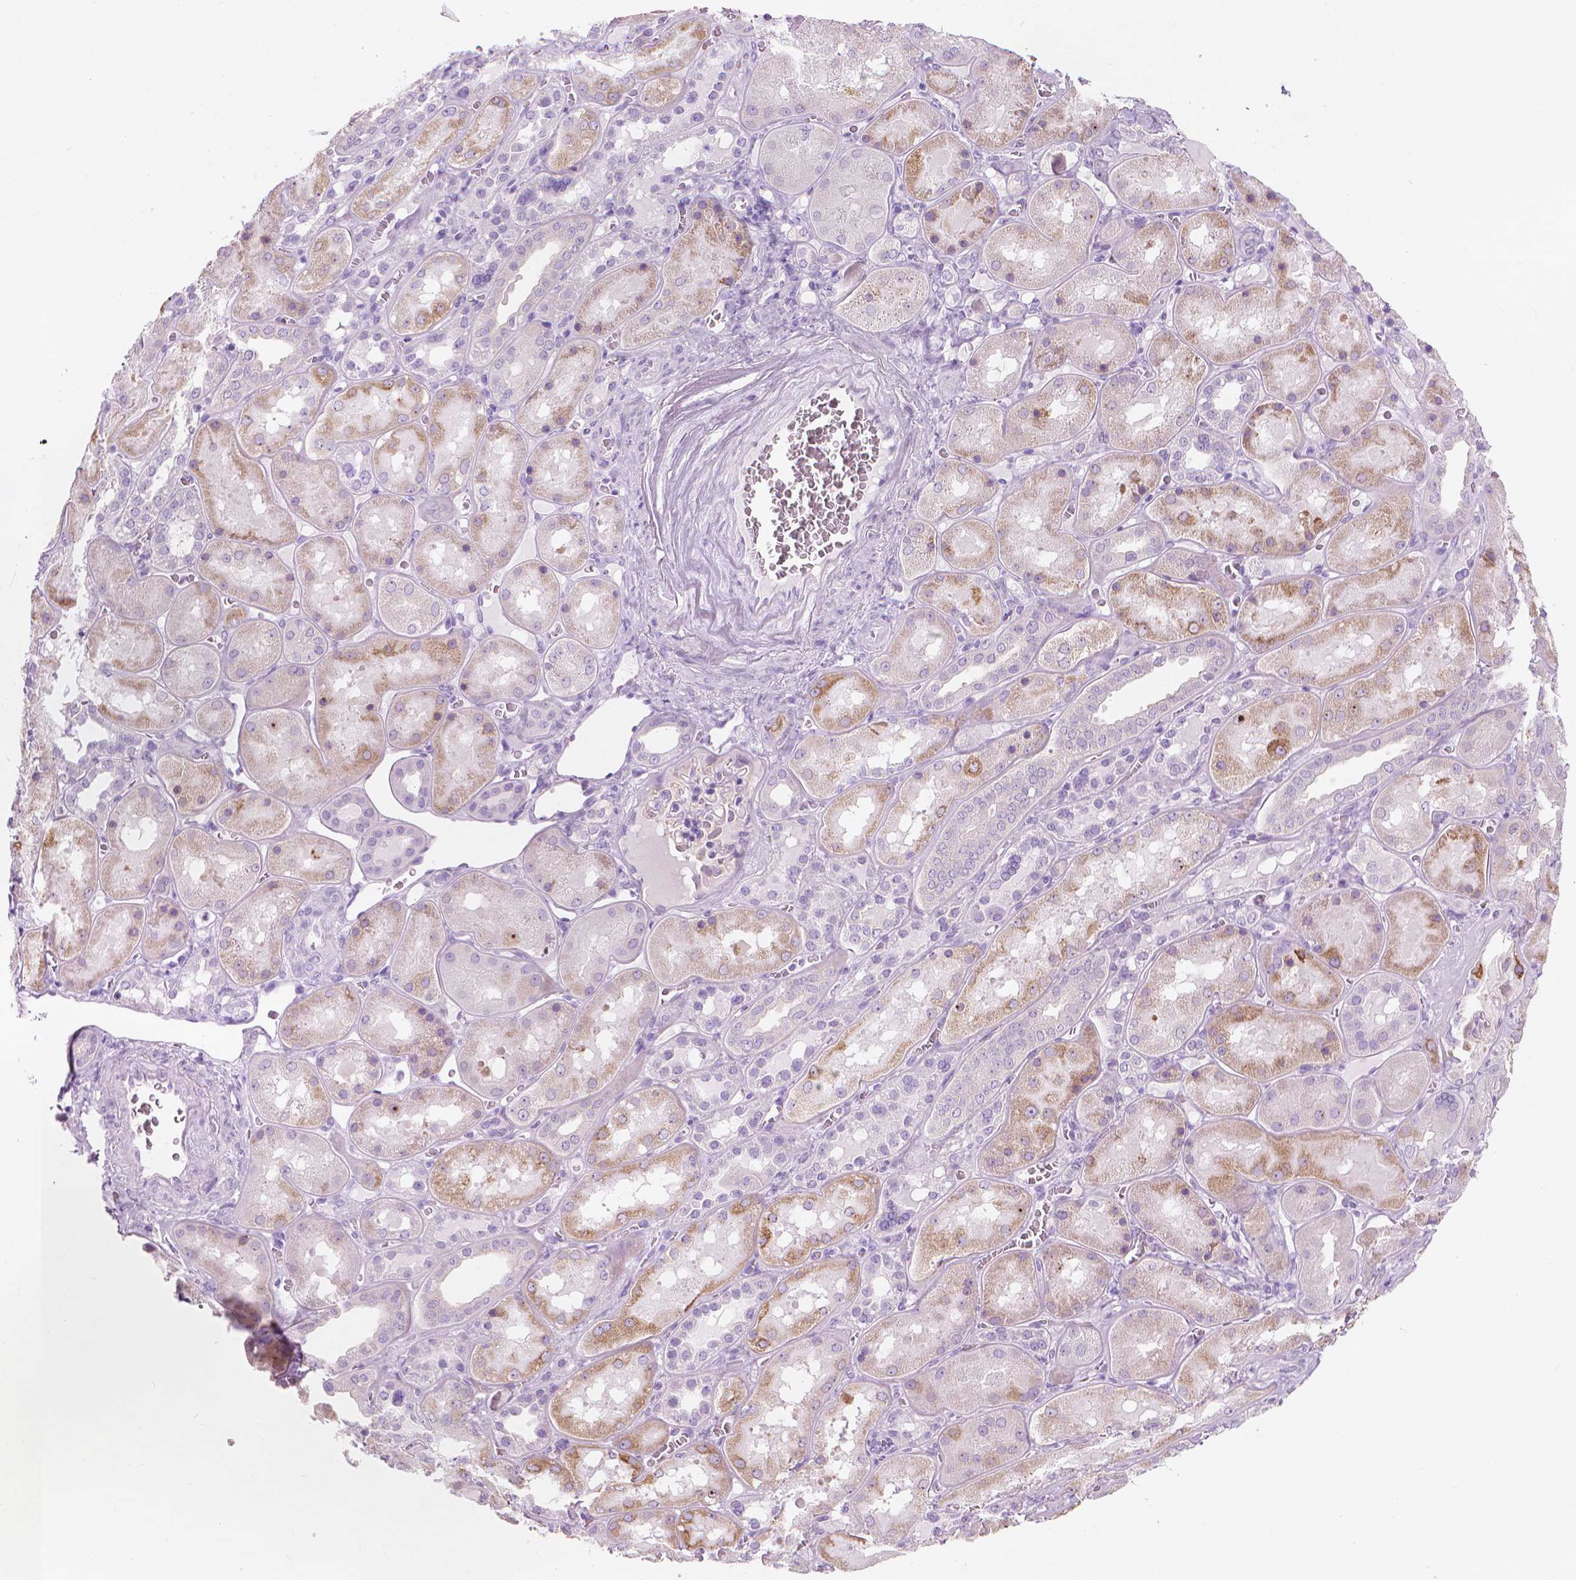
{"staining": {"intensity": "negative", "quantity": "none", "location": "none"}, "tissue": "kidney", "cell_type": "Cells in glomeruli", "image_type": "normal", "snomed": [{"axis": "morphology", "description": "Normal tissue, NOS"}, {"axis": "topography", "description": "Kidney"}], "caption": "This is a micrograph of IHC staining of benign kidney, which shows no staining in cells in glomeruli.", "gene": "TTC29", "patient": {"sex": "male", "age": 73}}